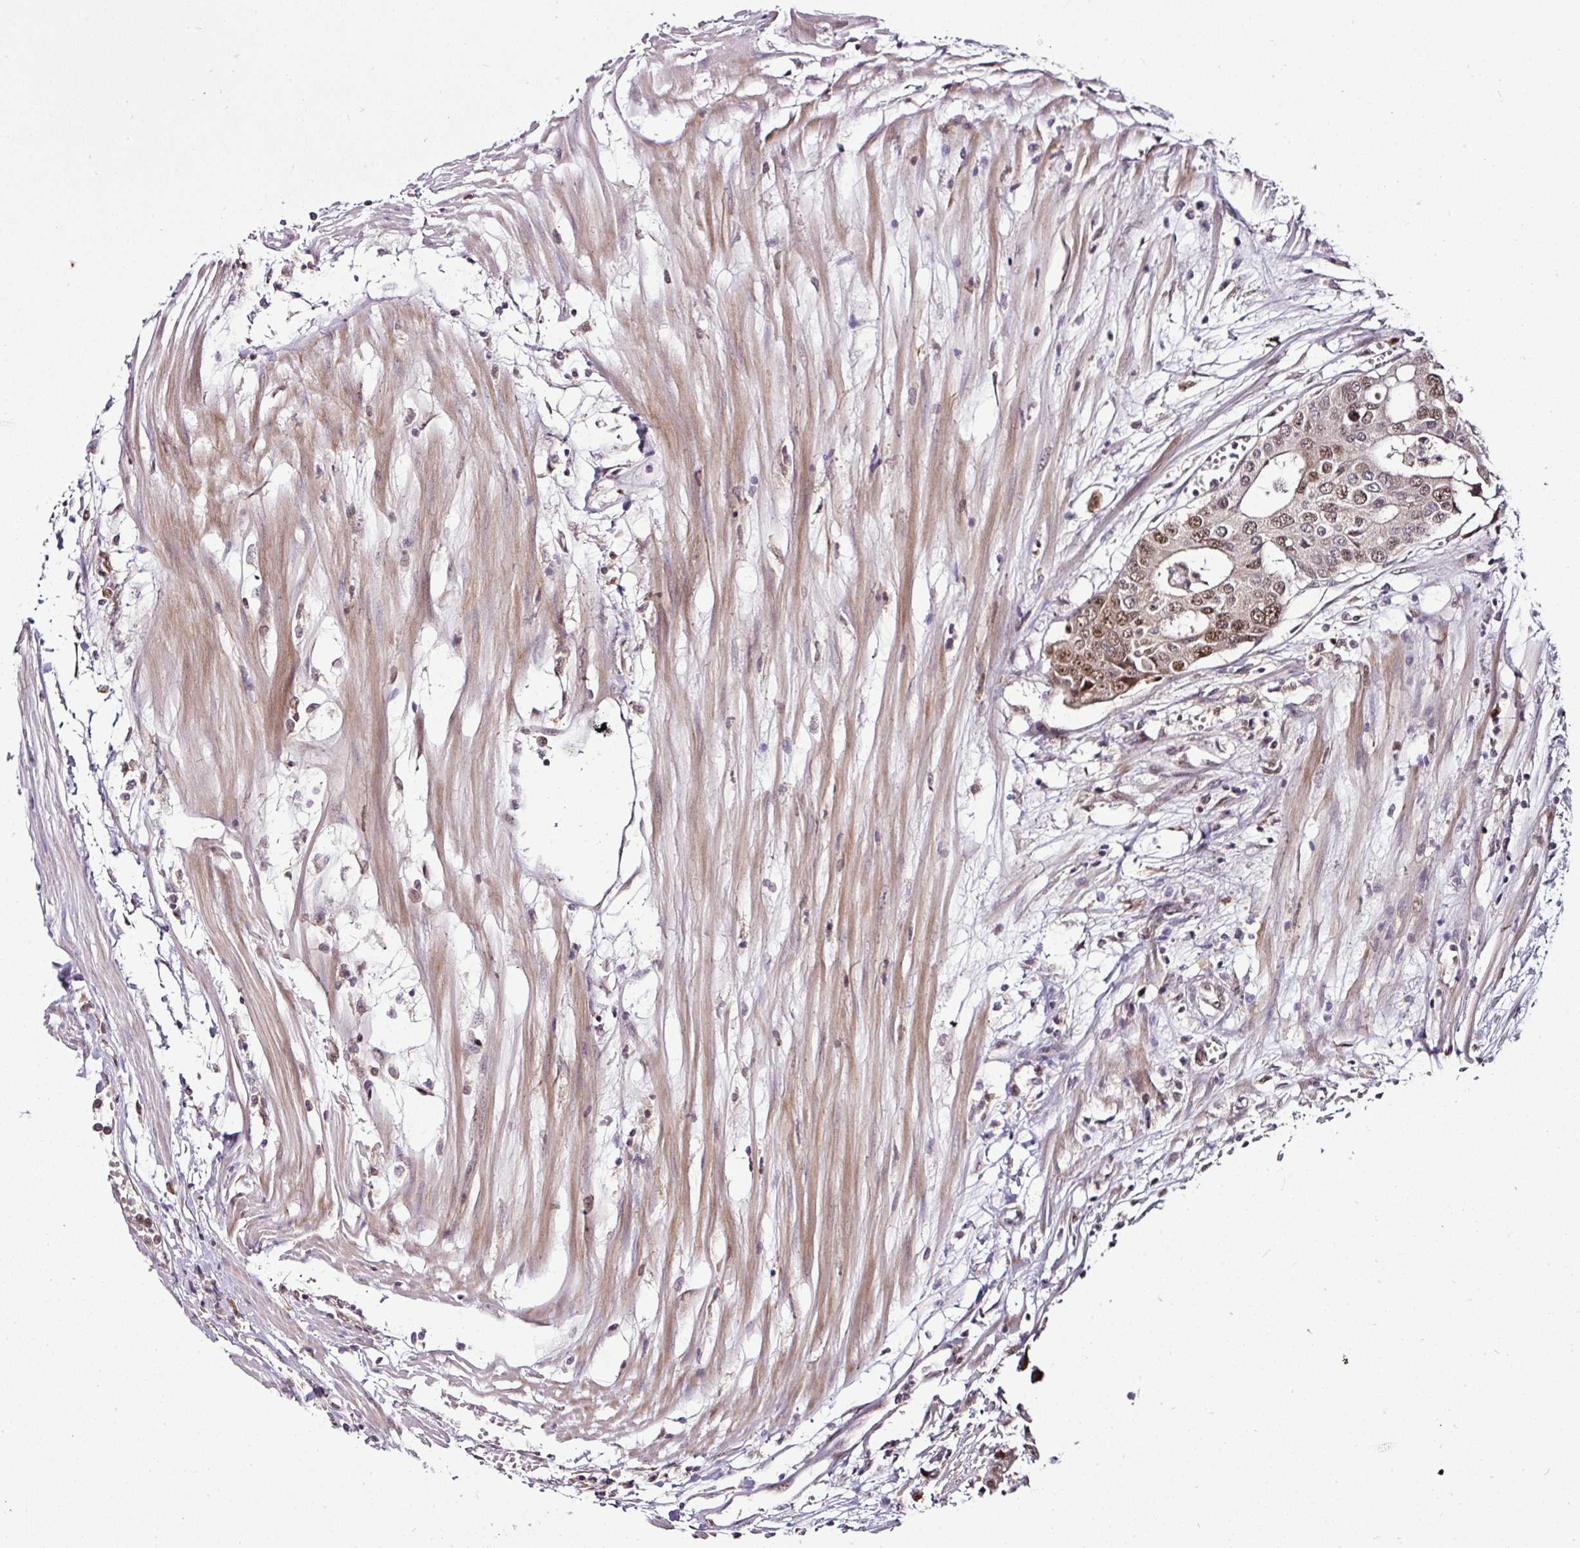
{"staining": {"intensity": "moderate", "quantity": "25%-75%", "location": "nuclear"}, "tissue": "colorectal cancer", "cell_type": "Tumor cells", "image_type": "cancer", "snomed": [{"axis": "morphology", "description": "Adenocarcinoma, NOS"}, {"axis": "topography", "description": "Colon"}], "caption": "Brown immunohistochemical staining in colorectal adenocarcinoma shows moderate nuclear staining in about 25%-75% of tumor cells. The protein of interest is shown in brown color, while the nuclei are stained blue.", "gene": "KLF16", "patient": {"sex": "male", "age": 77}}